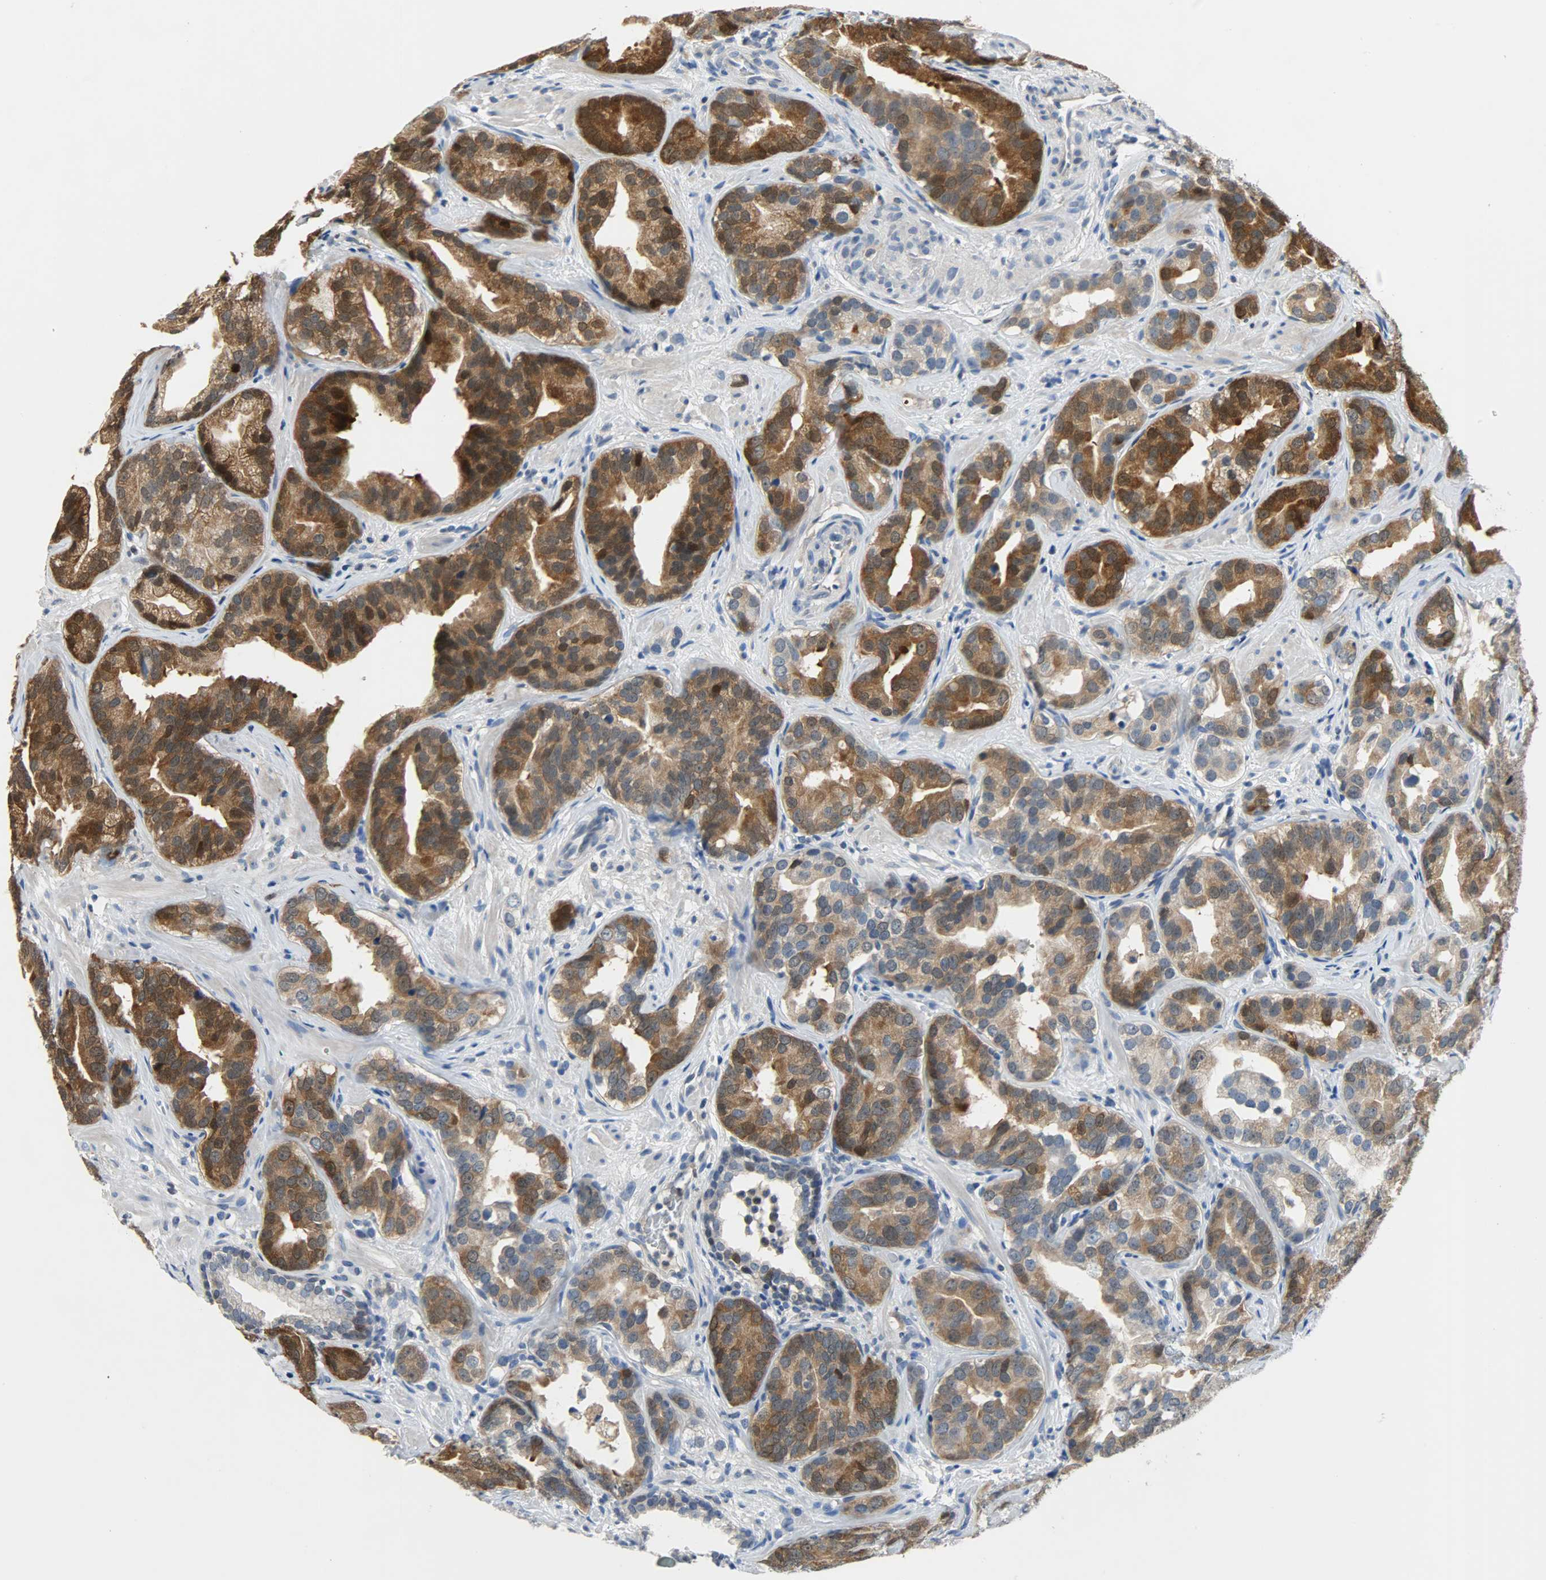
{"staining": {"intensity": "strong", "quantity": ">75%", "location": "cytoplasmic/membranous"}, "tissue": "prostate cancer", "cell_type": "Tumor cells", "image_type": "cancer", "snomed": [{"axis": "morphology", "description": "Adenocarcinoma, Low grade"}, {"axis": "topography", "description": "Prostate"}], "caption": "Immunohistochemistry (IHC) photomicrograph of neoplastic tissue: prostate low-grade adenocarcinoma stained using immunohistochemistry (IHC) demonstrates high levels of strong protein expression localized specifically in the cytoplasmic/membranous of tumor cells, appearing as a cytoplasmic/membranous brown color.", "gene": "EIF4EBP1", "patient": {"sex": "male", "age": 59}}